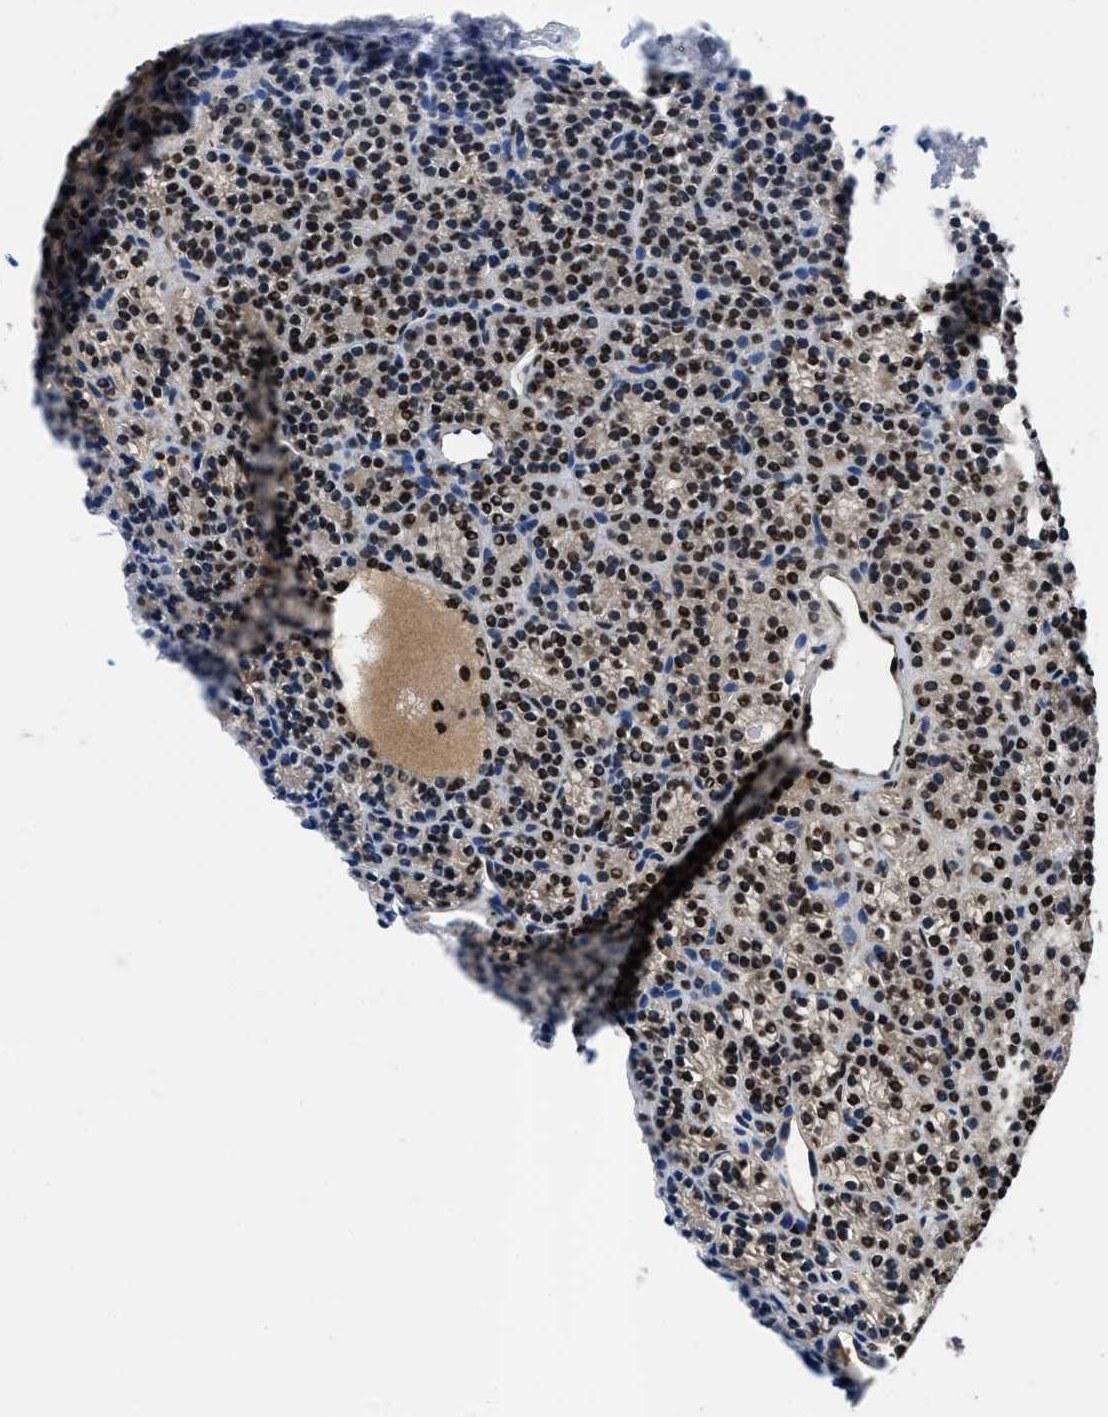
{"staining": {"intensity": "strong", "quantity": ">75%", "location": "nuclear"}, "tissue": "parathyroid gland", "cell_type": "Glandular cells", "image_type": "normal", "snomed": [{"axis": "morphology", "description": "Normal tissue, NOS"}, {"axis": "morphology", "description": "Adenoma, NOS"}, {"axis": "topography", "description": "Parathyroid gland"}], "caption": "A high-resolution image shows IHC staining of unremarkable parathyroid gland, which reveals strong nuclear expression in approximately >75% of glandular cells.", "gene": "SAFB", "patient": {"sex": "female", "age": 64}}